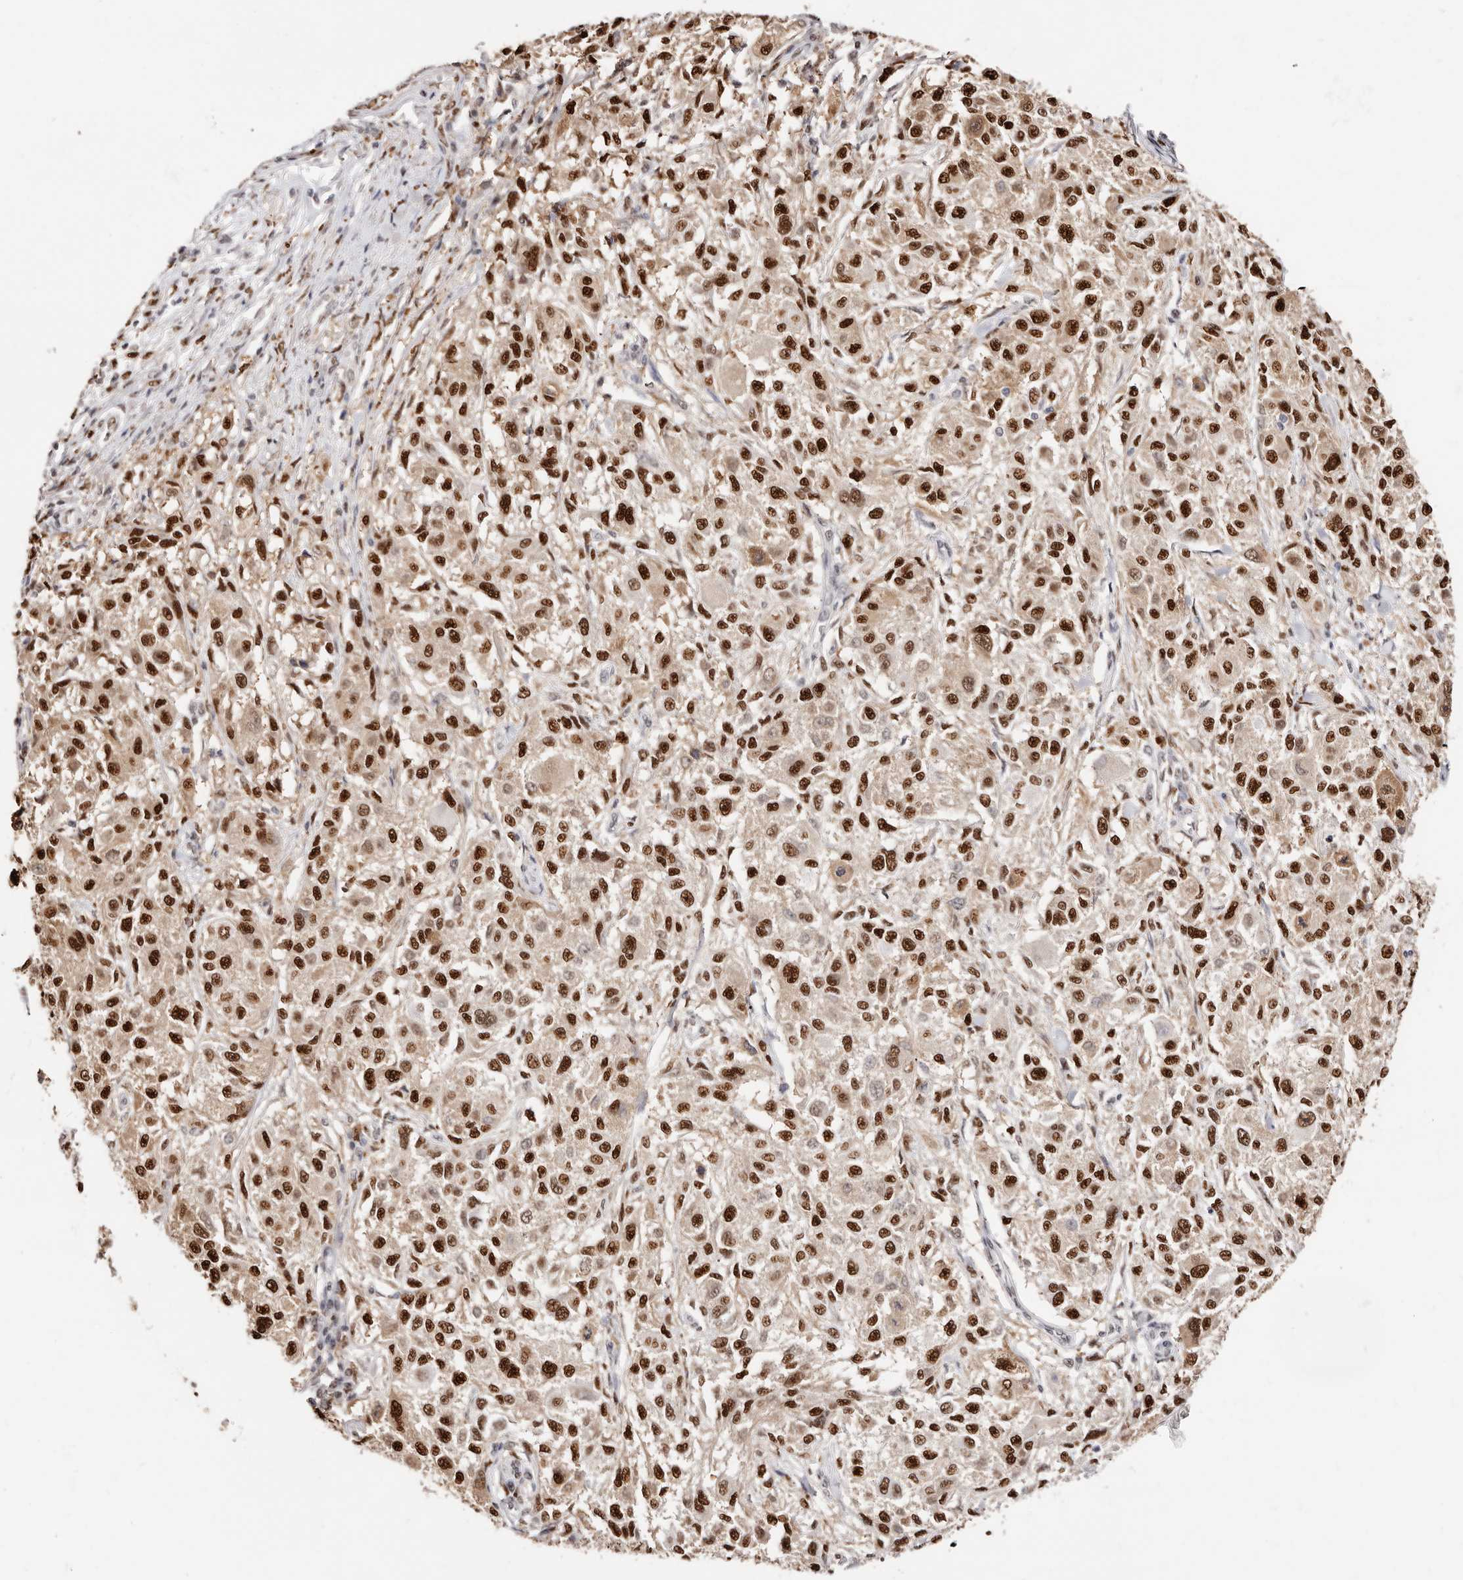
{"staining": {"intensity": "strong", "quantity": ">75%", "location": "nuclear"}, "tissue": "melanoma", "cell_type": "Tumor cells", "image_type": "cancer", "snomed": [{"axis": "morphology", "description": "Necrosis, NOS"}, {"axis": "morphology", "description": "Malignant melanoma, NOS"}, {"axis": "topography", "description": "Skin"}], "caption": "Malignant melanoma stained with a protein marker exhibits strong staining in tumor cells.", "gene": "TKT", "patient": {"sex": "female", "age": 87}}